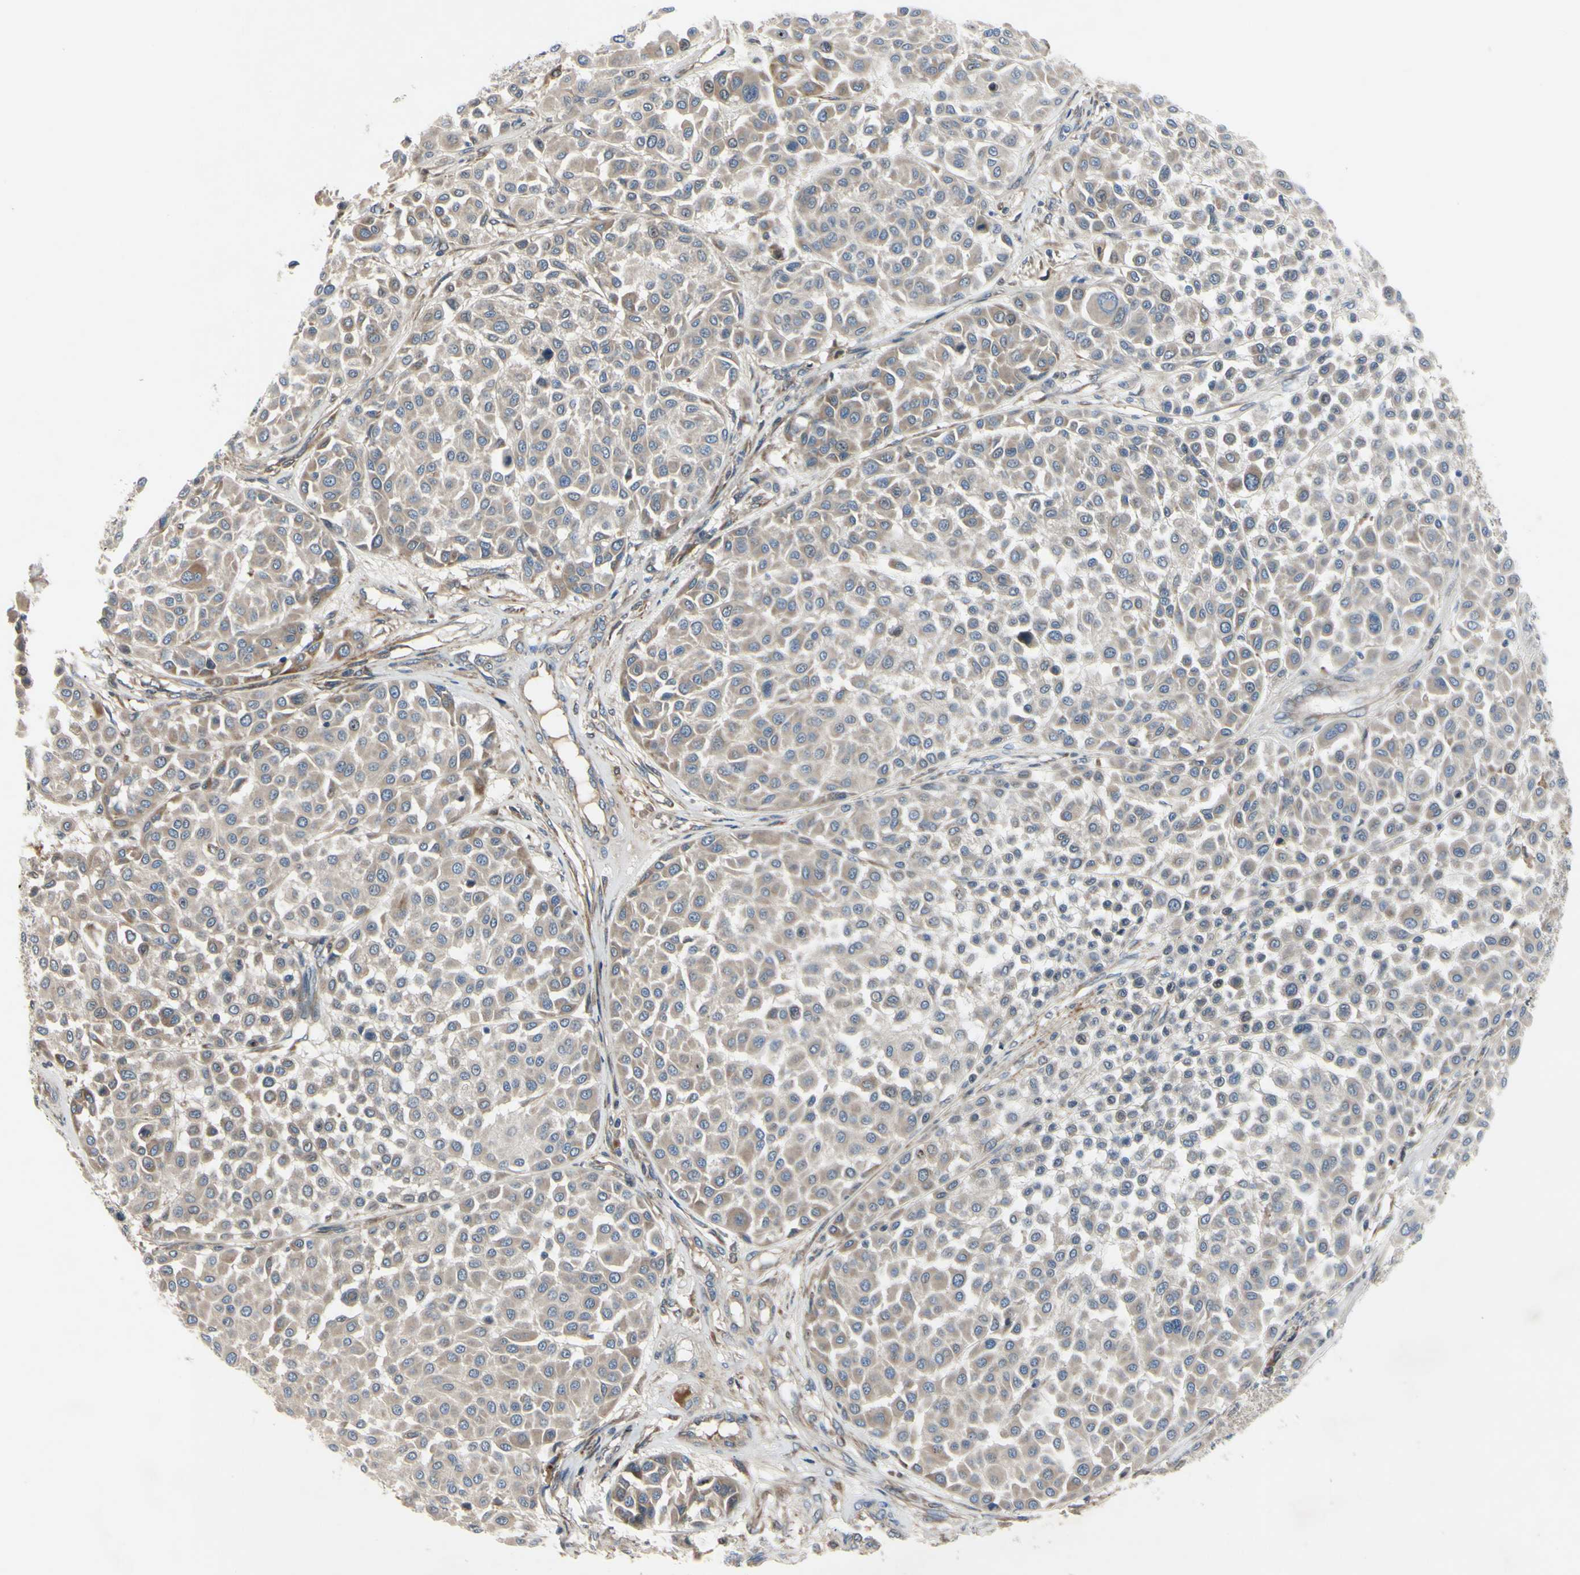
{"staining": {"intensity": "weak", "quantity": ">75%", "location": "cytoplasmic/membranous"}, "tissue": "melanoma", "cell_type": "Tumor cells", "image_type": "cancer", "snomed": [{"axis": "morphology", "description": "Malignant melanoma, Metastatic site"}, {"axis": "topography", "description": "Soft tissue"}], "caption": "Malignant melanoma (metastatic site) stained for a protein (brown) demonstrates weak cytoplasmic/membranous positive expression in approximately >75% of tumor cells.", "gene": "XIAP", "patient": {"sex": "male", "age": 41}}